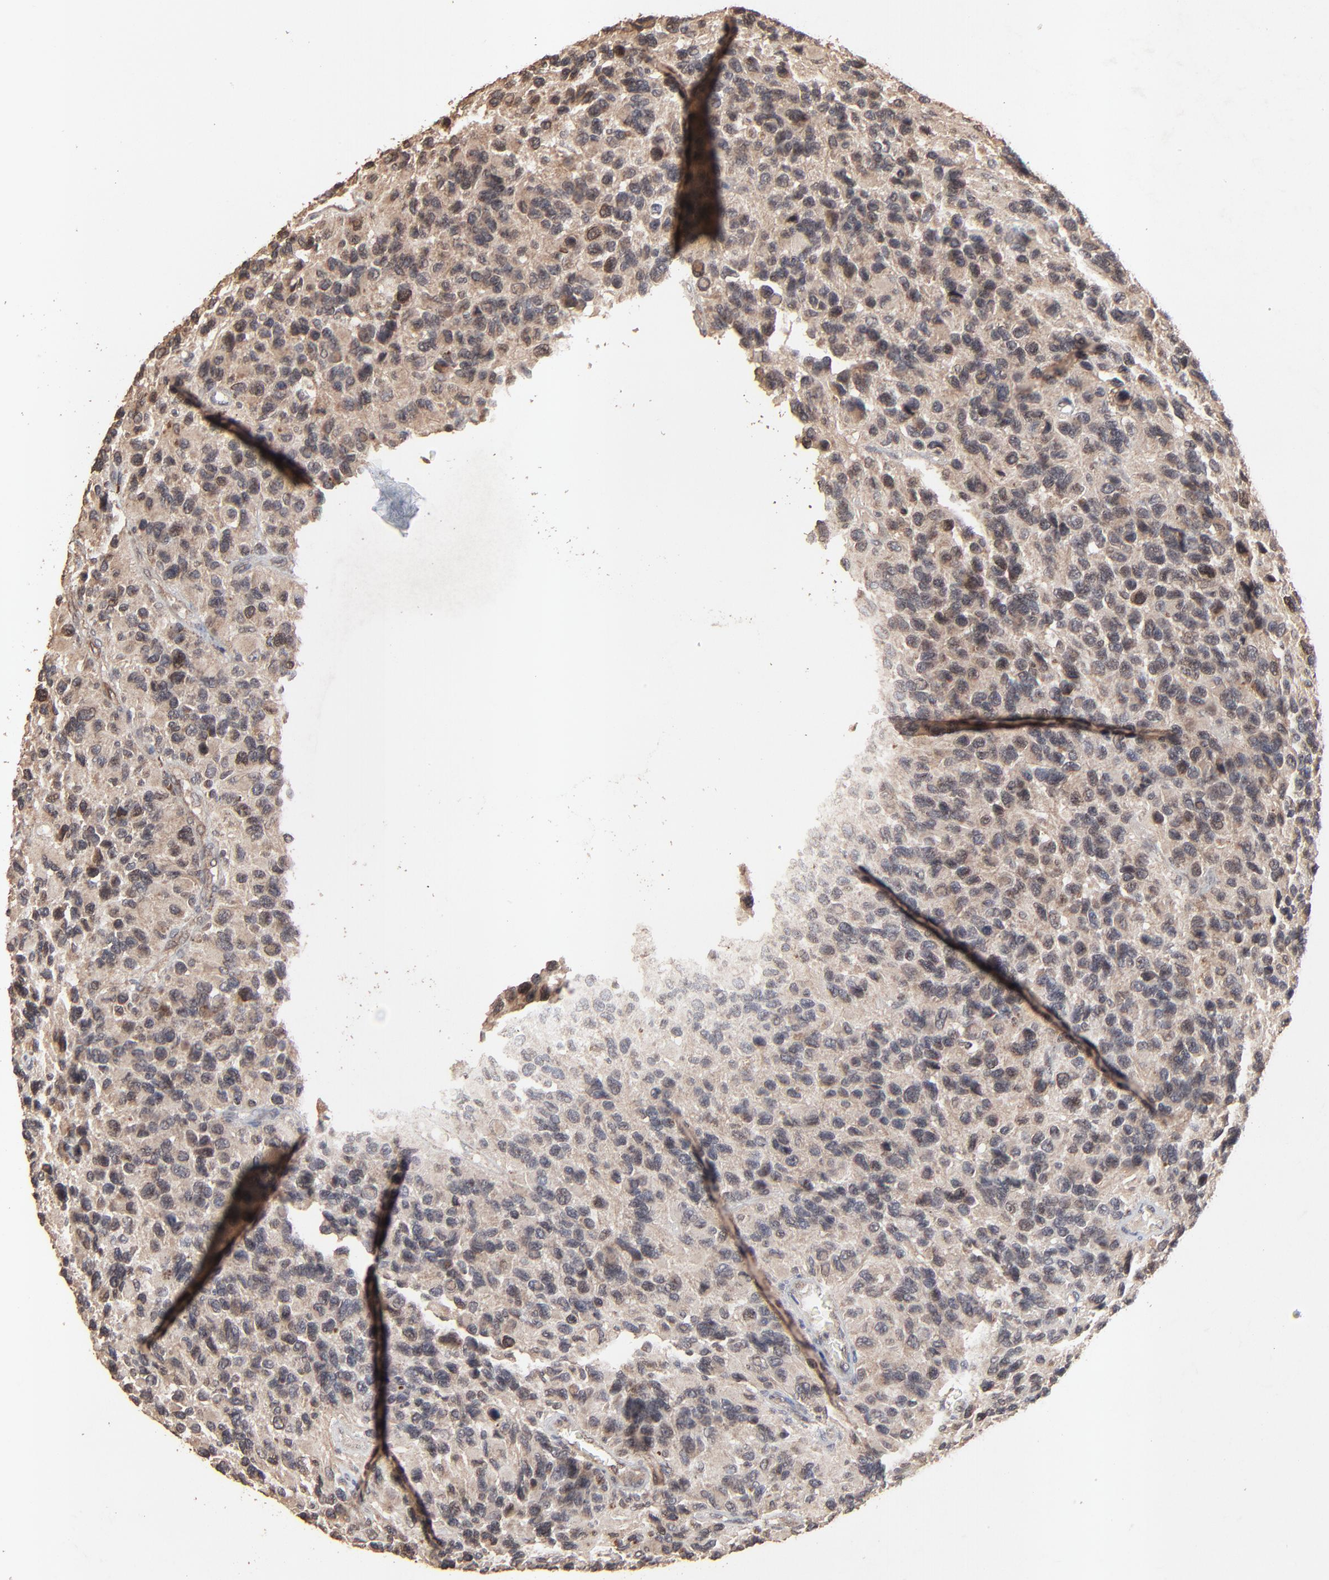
{"staining": {"intensity": "moderate", "quantity": "<25%", "location": "cytoplasmic/membranous"}, "tissue": "glioma", "cell_type": "Tumor cells", "image_type": "cancer", "snomed": [{"axis": "morphology", "description": "Glioma, malignant, High grade"}, {"axis": "topography", "description": "Brain"}], "caption": "Immunohistochemical staining of human glioma displays low levels of moderate cytoplasmic/membranous protein expression in about <25% of tumor cells.", "gene": "FAM227A", "patient": {"sex": "male", "age": 77}}